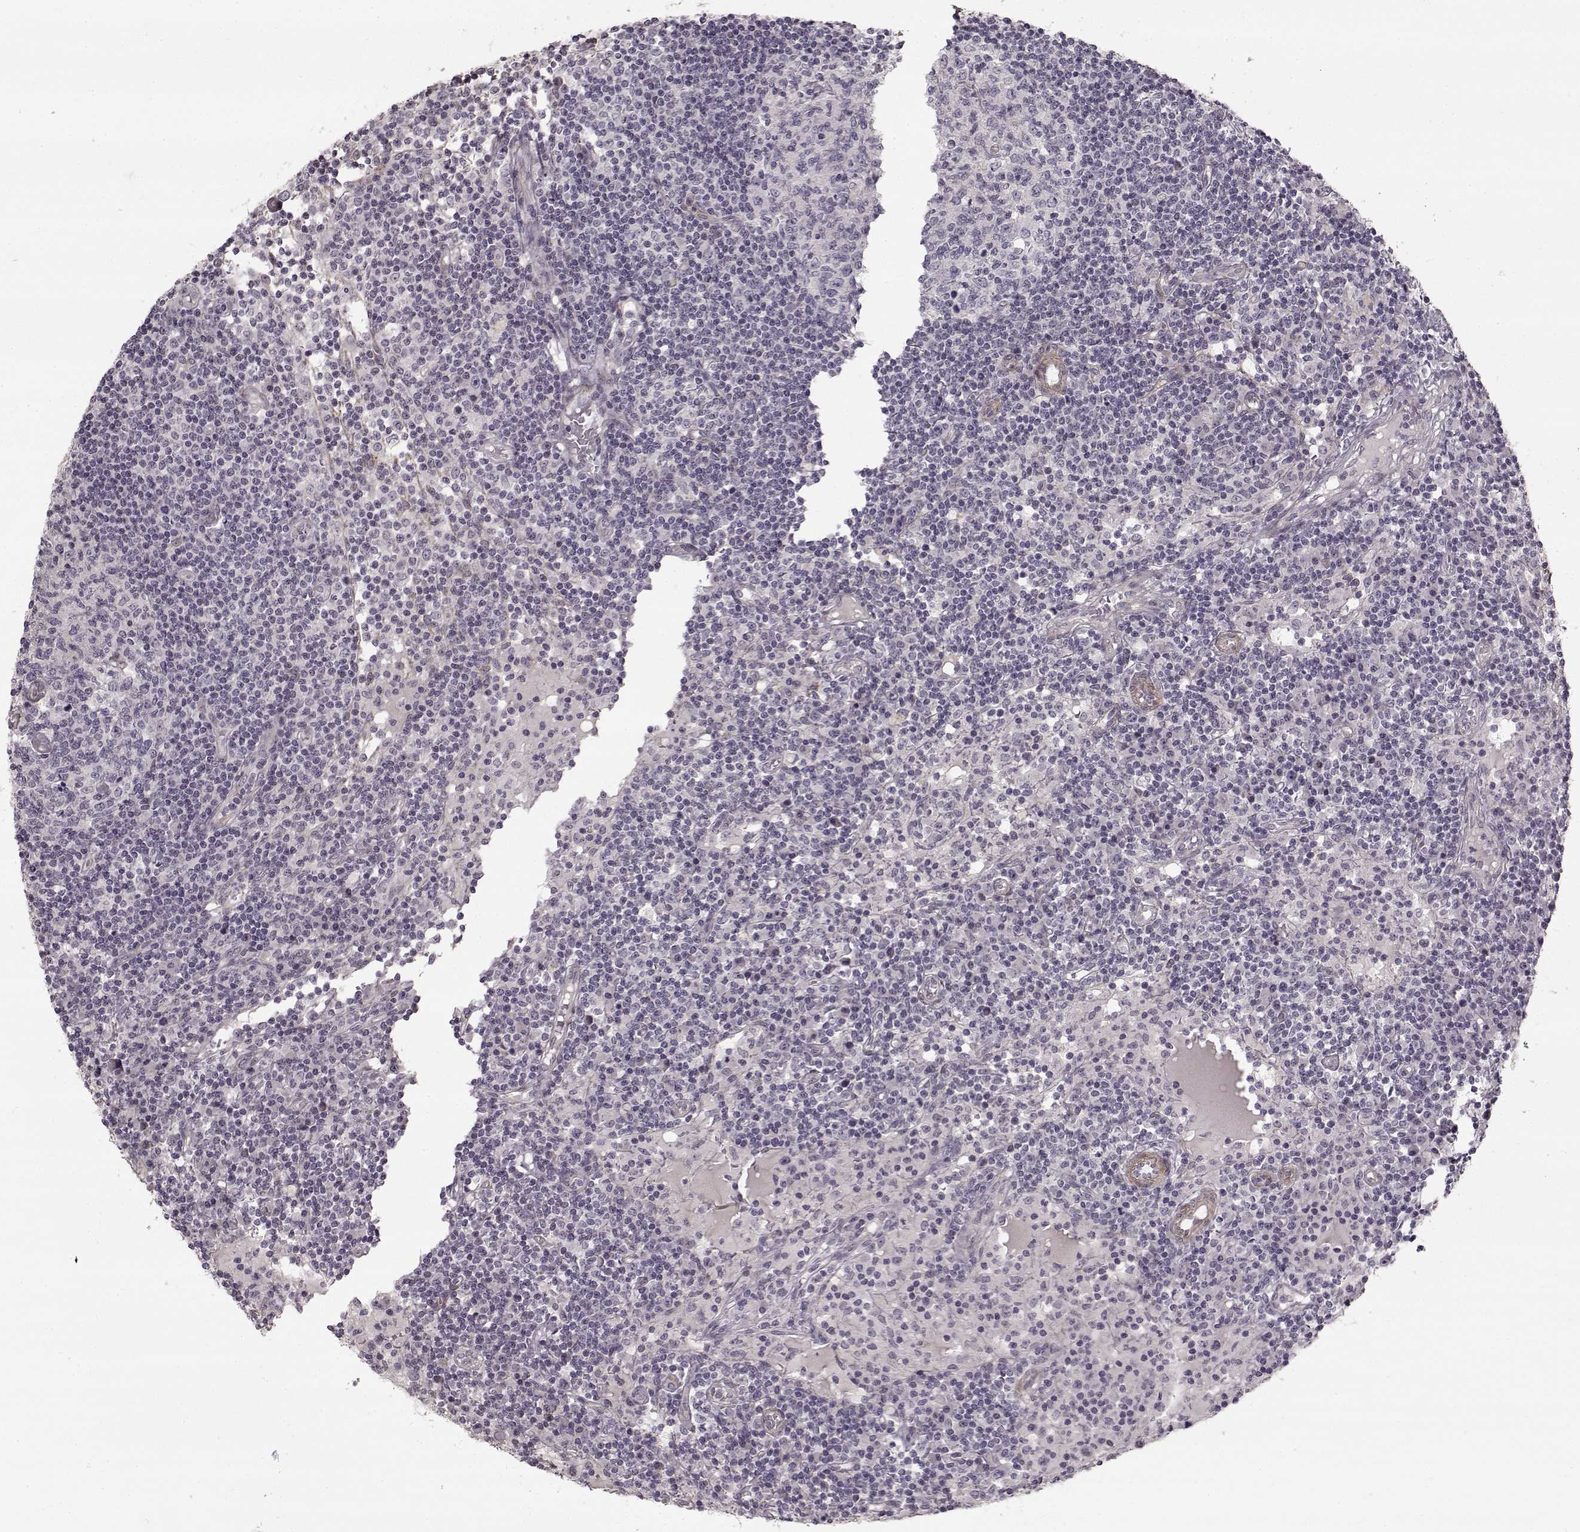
{"staining": {"intensity": "negative", "quantity": "none", "location": "none"}, "tissue": "lymph node", "cell_type": "Germinal center cells", "image_type": "normal", "snomed": [{"axis": "morphology", "description": "Normal tissue, NOS"}, {"axis": "topography", "description": "Lymph node"}], "caption": "High magnification brightfield microscopy of normal lymph node stained with DAB (3,3'-diaminobenzidine) (brown) and counterstained with hematoxylin (blue): germinal center cells show no significant expression.", "gene": "LAMB2", "patient": {"sex": "female", "age": 72}}